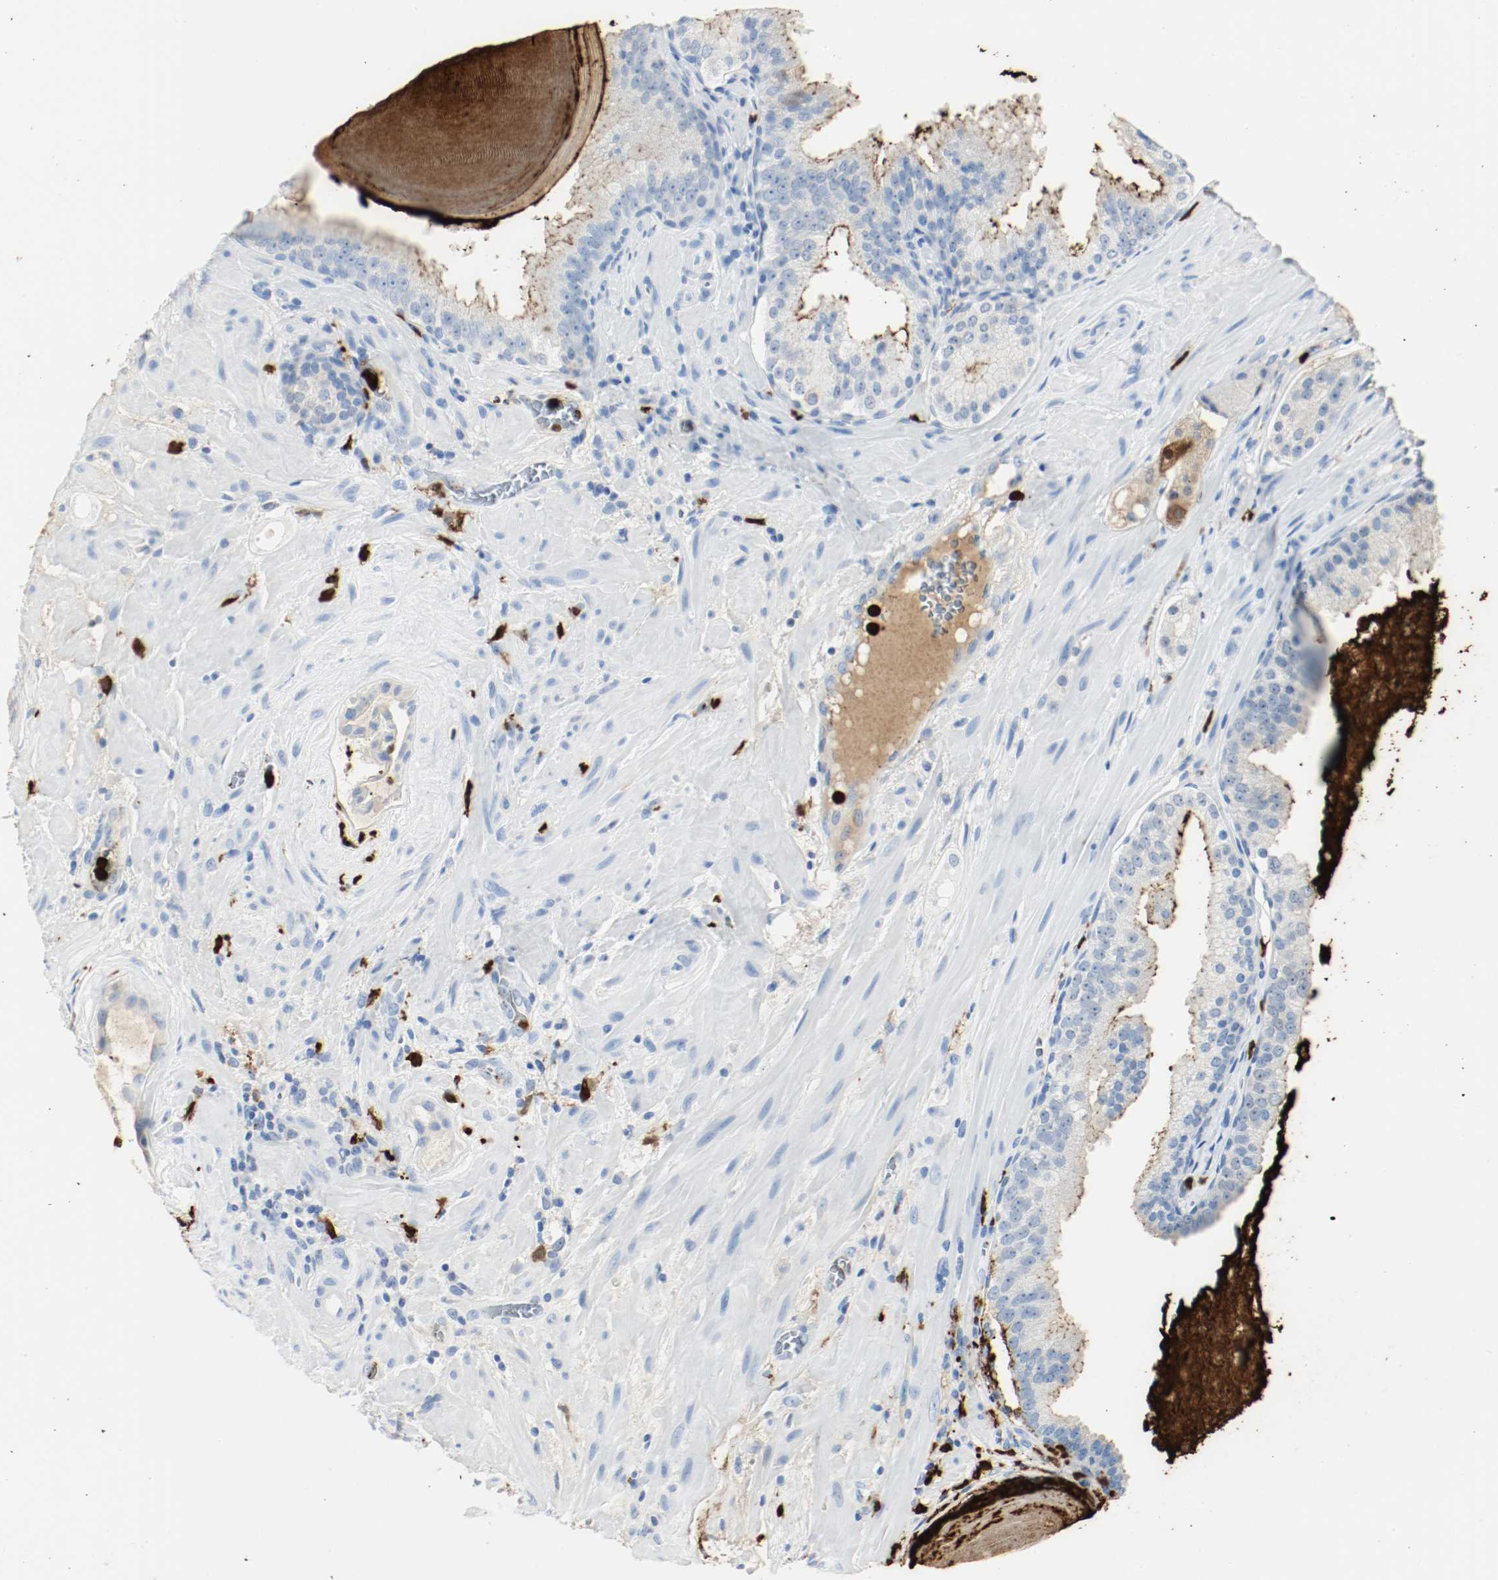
{"staining": {"intensity": "weak", "quantity": "<25%", "location": "cytoplasmic/membranous"}, "tissue": "prostate cancer", "cell_type": "Tumor cells", "image_type": "cancer", "snomed": [{"axis": "morphology", "description": "Adenocarcinoma, High grade"}, {"axis": "topography", "description": "Prostate"}], "caption": "Immunohistochemical staining of human prostate cancer (high-grade adenocarcinoma) demonstrates no significant staining in tumor cells.", "gene": "S100A9", "patient": {"sex": "male", "age": 68}}